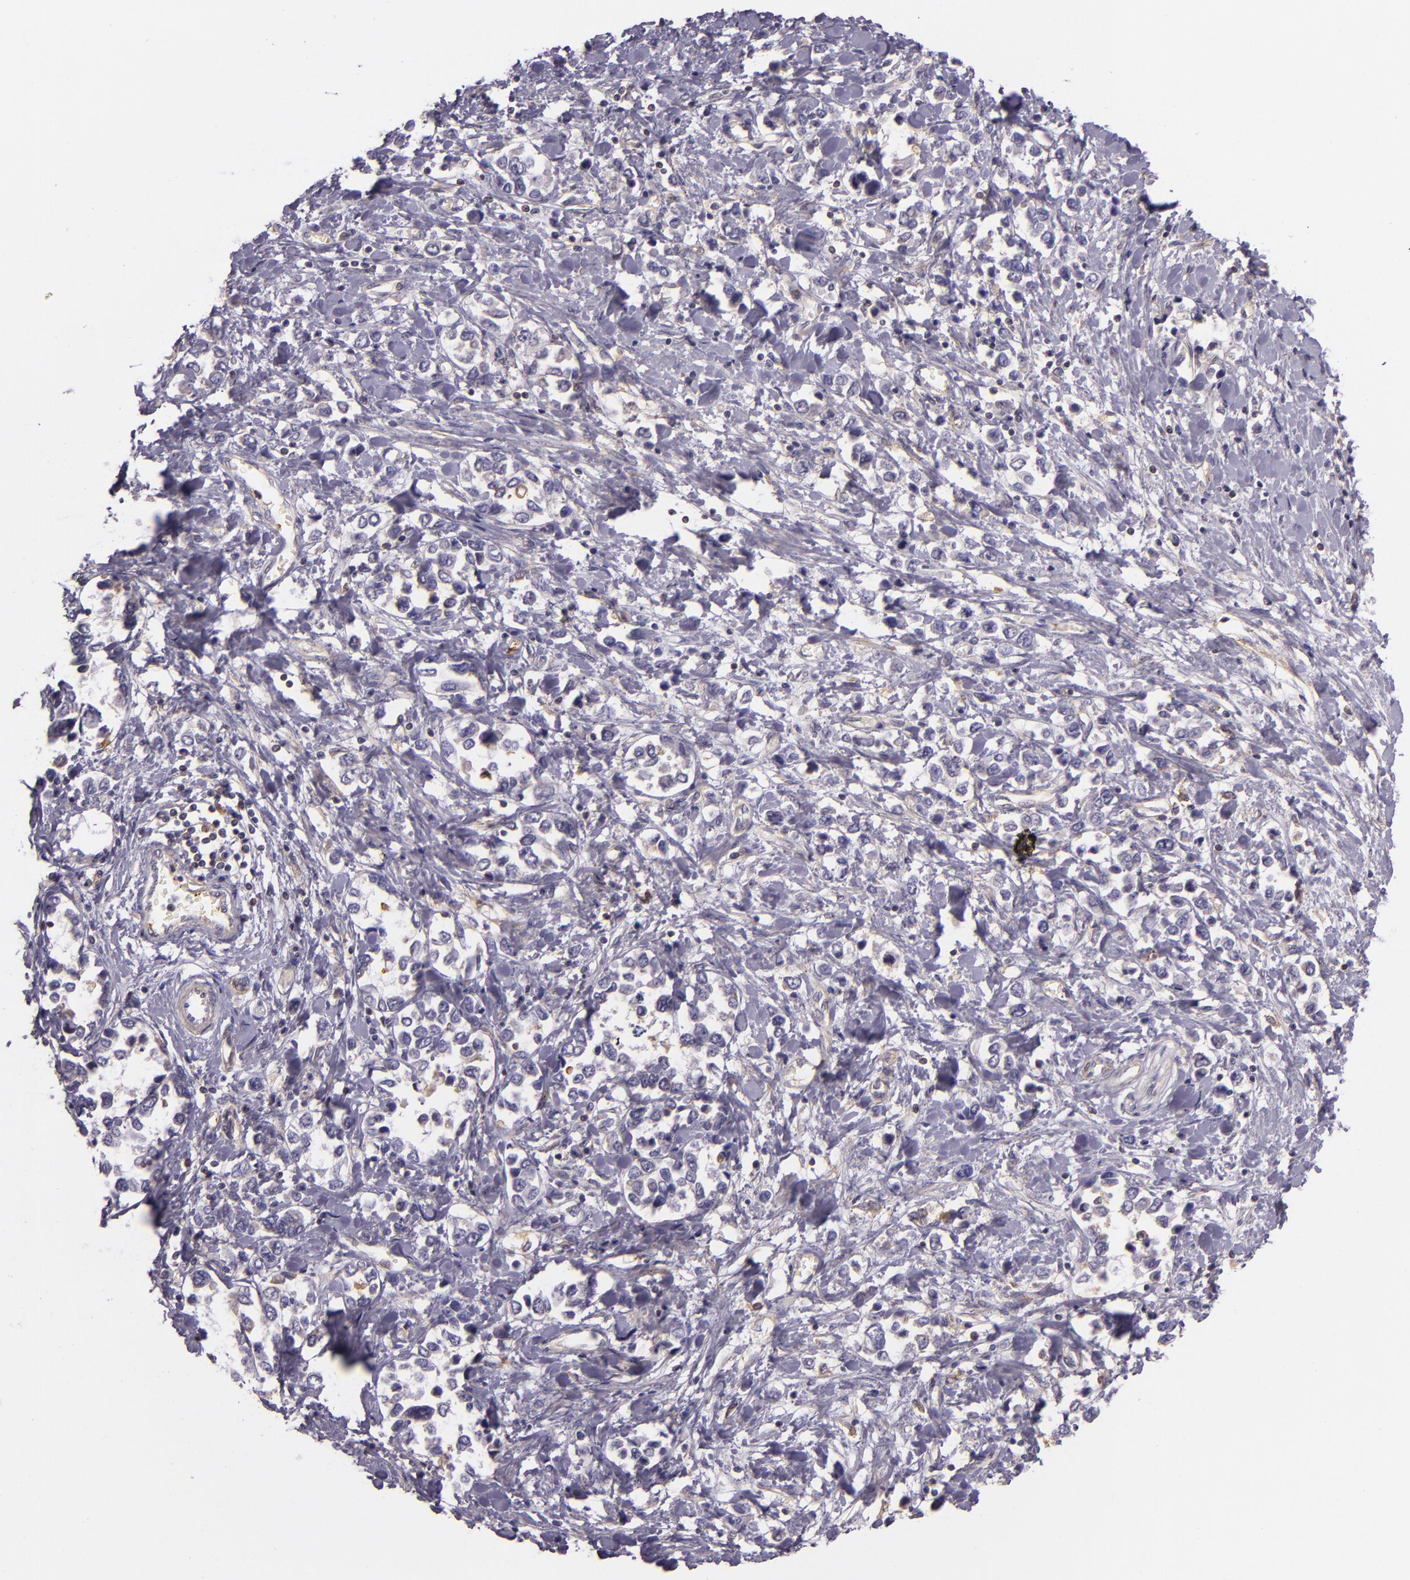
{"staining": {"intensity": "negative", "quantity": "none", "location": "none"}, "tissue": "stomach cancer", "cell_type": "Tumor cells", "image_type": "cancer", "snomed": [{"axis": "morphology", "description": "Adenocarcinoma, NOS"}, {"axis": "topography", "description": "Stomach, upper"}], "caption": "DAB (3,3'-diaminobenzidine) immunohistochemical staining of stomach adenocarcinoma exhibits no significant expression in tumor cells. The staining is performed using DAB (3,3'-diaminobenzidine) brown chromogen with nuclei counter-stained in using hematoxylin.", "gene": "TLN1", "patient": {"sex": "male", "age": 76}}